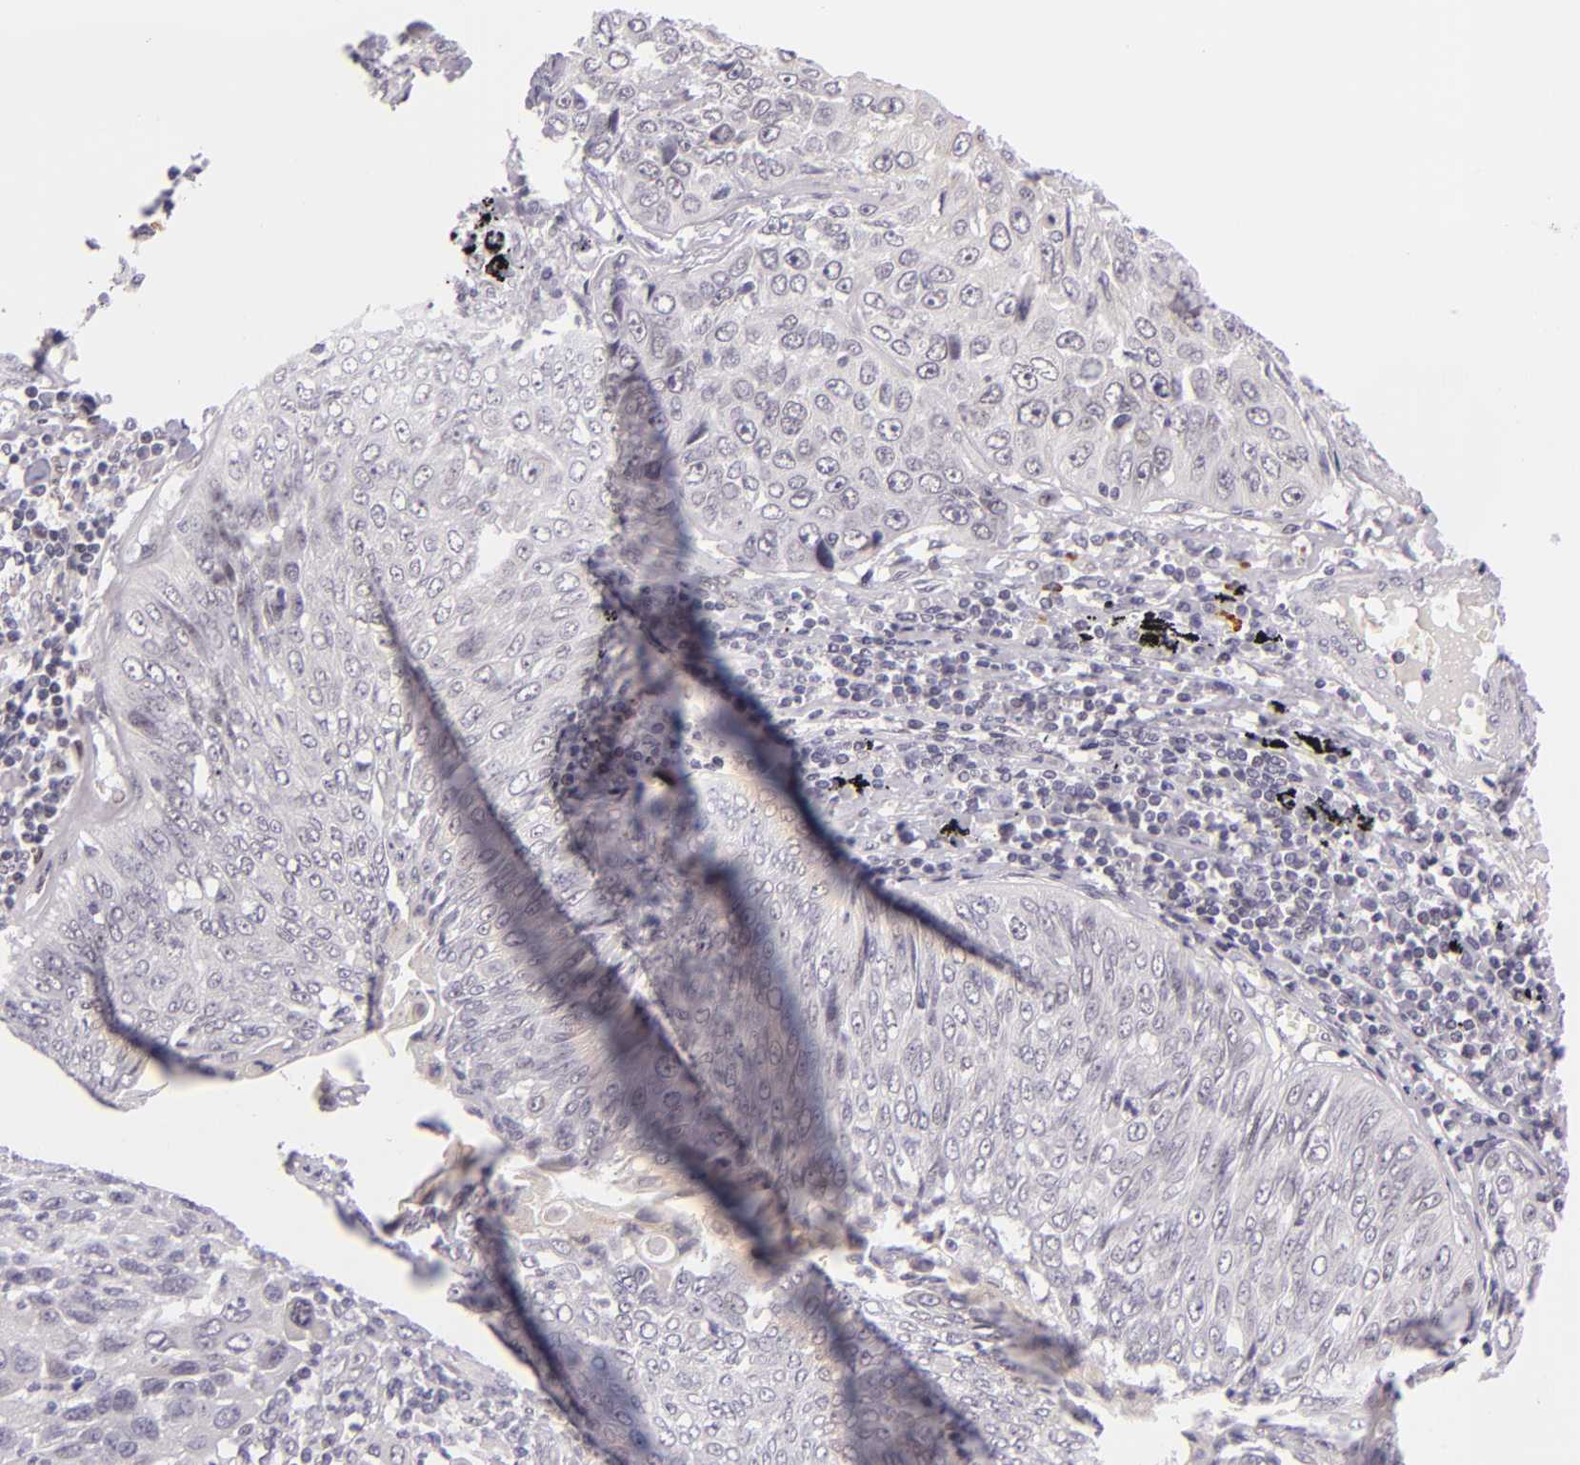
{"staining": {"intensity": "negative", "quantity": "none", "location": "none"}, "tissue": "lung cancer", "cell_type": "Tumor cells", "image_type": "cancer", "snomed": [{"axis": "morphology", "description": "Adenocarcinoma, NOS"}, {"axis": "topography", "description": "Lung"}], "caption": "This histopathology image is of lung cancer (adenocarcinoma) stained with IHC to label a protein in brown with the nuclei are counter-stained blue. There is no positivity in tumor cells.", "gene": "BCL3", "patient": {"sex": "male", "age": 60}}